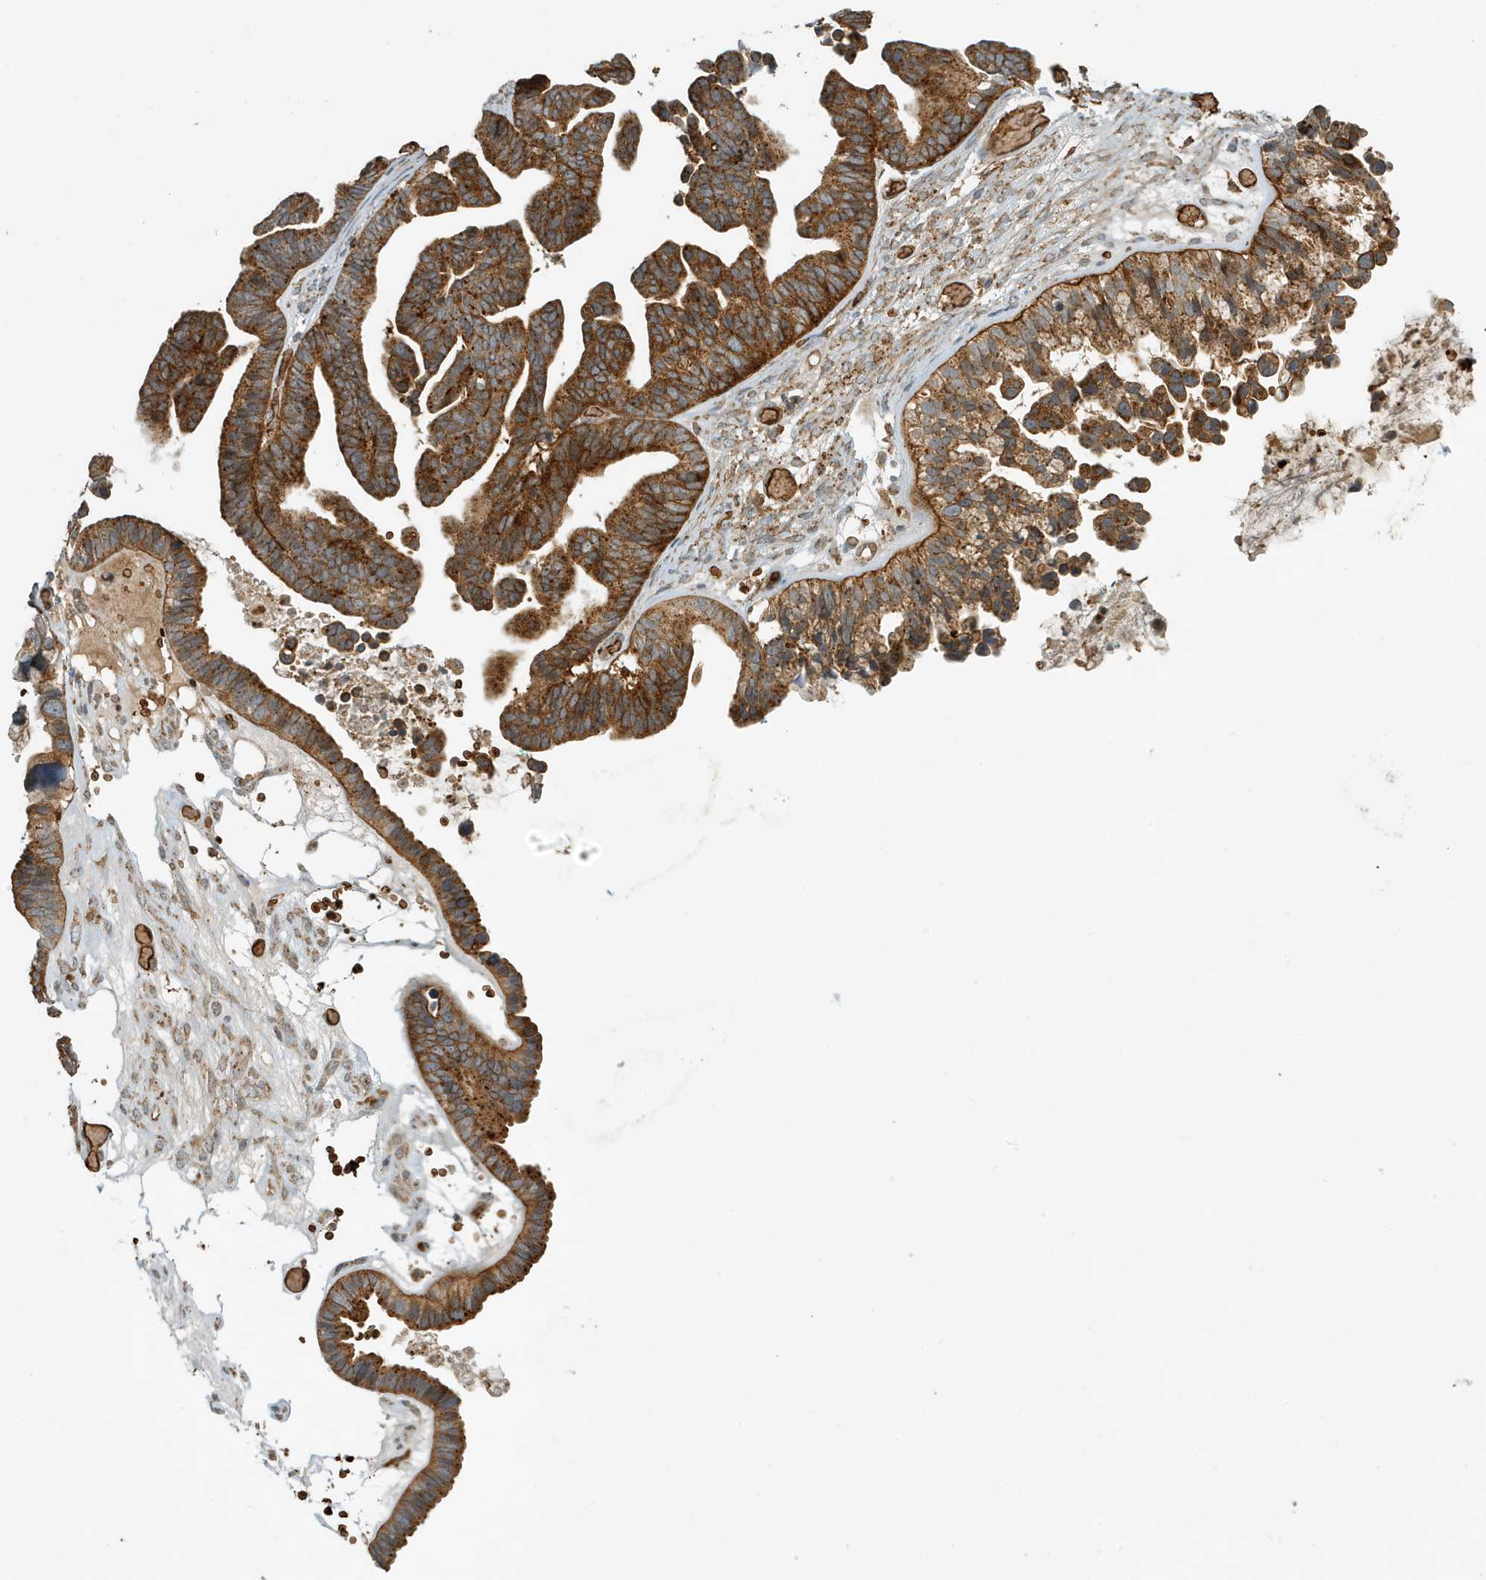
{"staining": {"intensity": "moderate", "quantity": ">75%", "location": "cytoplasmic/membranous"}, "tissue": "ovarian cancer", "cell_type": "Tumor cells", "image_type": "cancer", "snomed": [{"axis": "morphology", "description": "Cystadenocarcinoma, serous, NOS"}, {"axis": "topography", "description": "Ovary"}], "caption": "Protein staining of ovarian serous cystadenocarcinoma tissue shows moderate cytoplasmic/membranous positivity in approximately >75% of tumor cells. (DAB (3,3'-diaminobenzidine) = brown stain, brightfield microscopy at high magnification).", "gene": "FYCO1", "patient": {"sex": "female", "age": 56}}